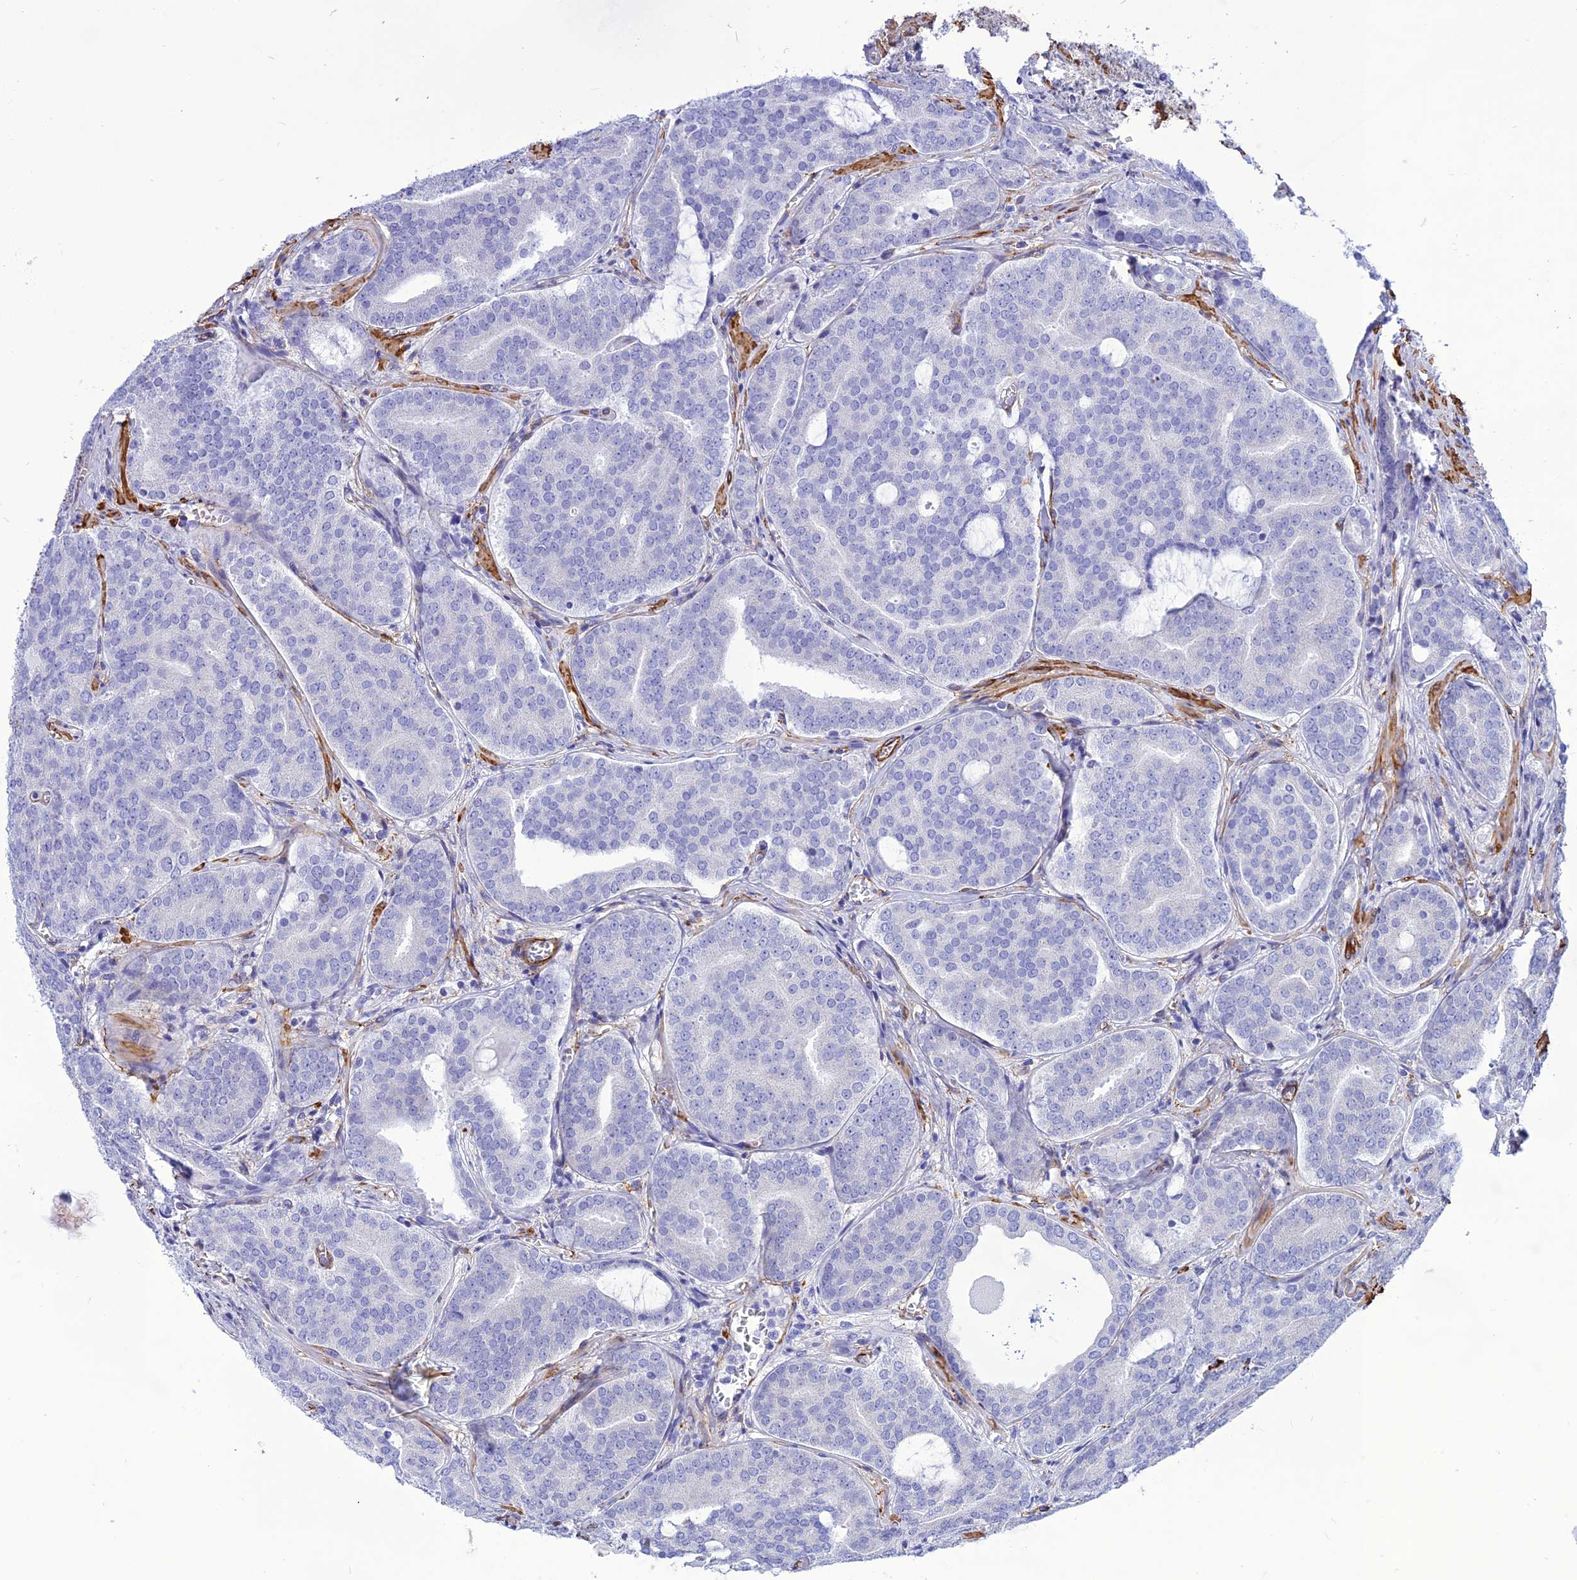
{"staining": {"intensity": "negative", "quantity": "none", "location": "none"}, "tissue": "prostate cancer", "cell_type": "Tumor cells", "image_type": "cancer", "snomed": [{"axis": "morphology", "description": "Adenocarcinoma, High grade"}, {"axis": "topography", "description": "Prostate"}], "caption": "Immunohistochemical staining of human prostate cancer (adenocarcinoma (high-grade)) demonstrates no significant expression in tumor cells. The staining was performed using DAB (3,3'-diaminobenzidine) to visualize the protein expression in brown, while the nuclei were stained in blue with hematoxylin (Magnification: 20x).", "gene": "NKD1", "patient": {"sex": "male", "age": 55}}